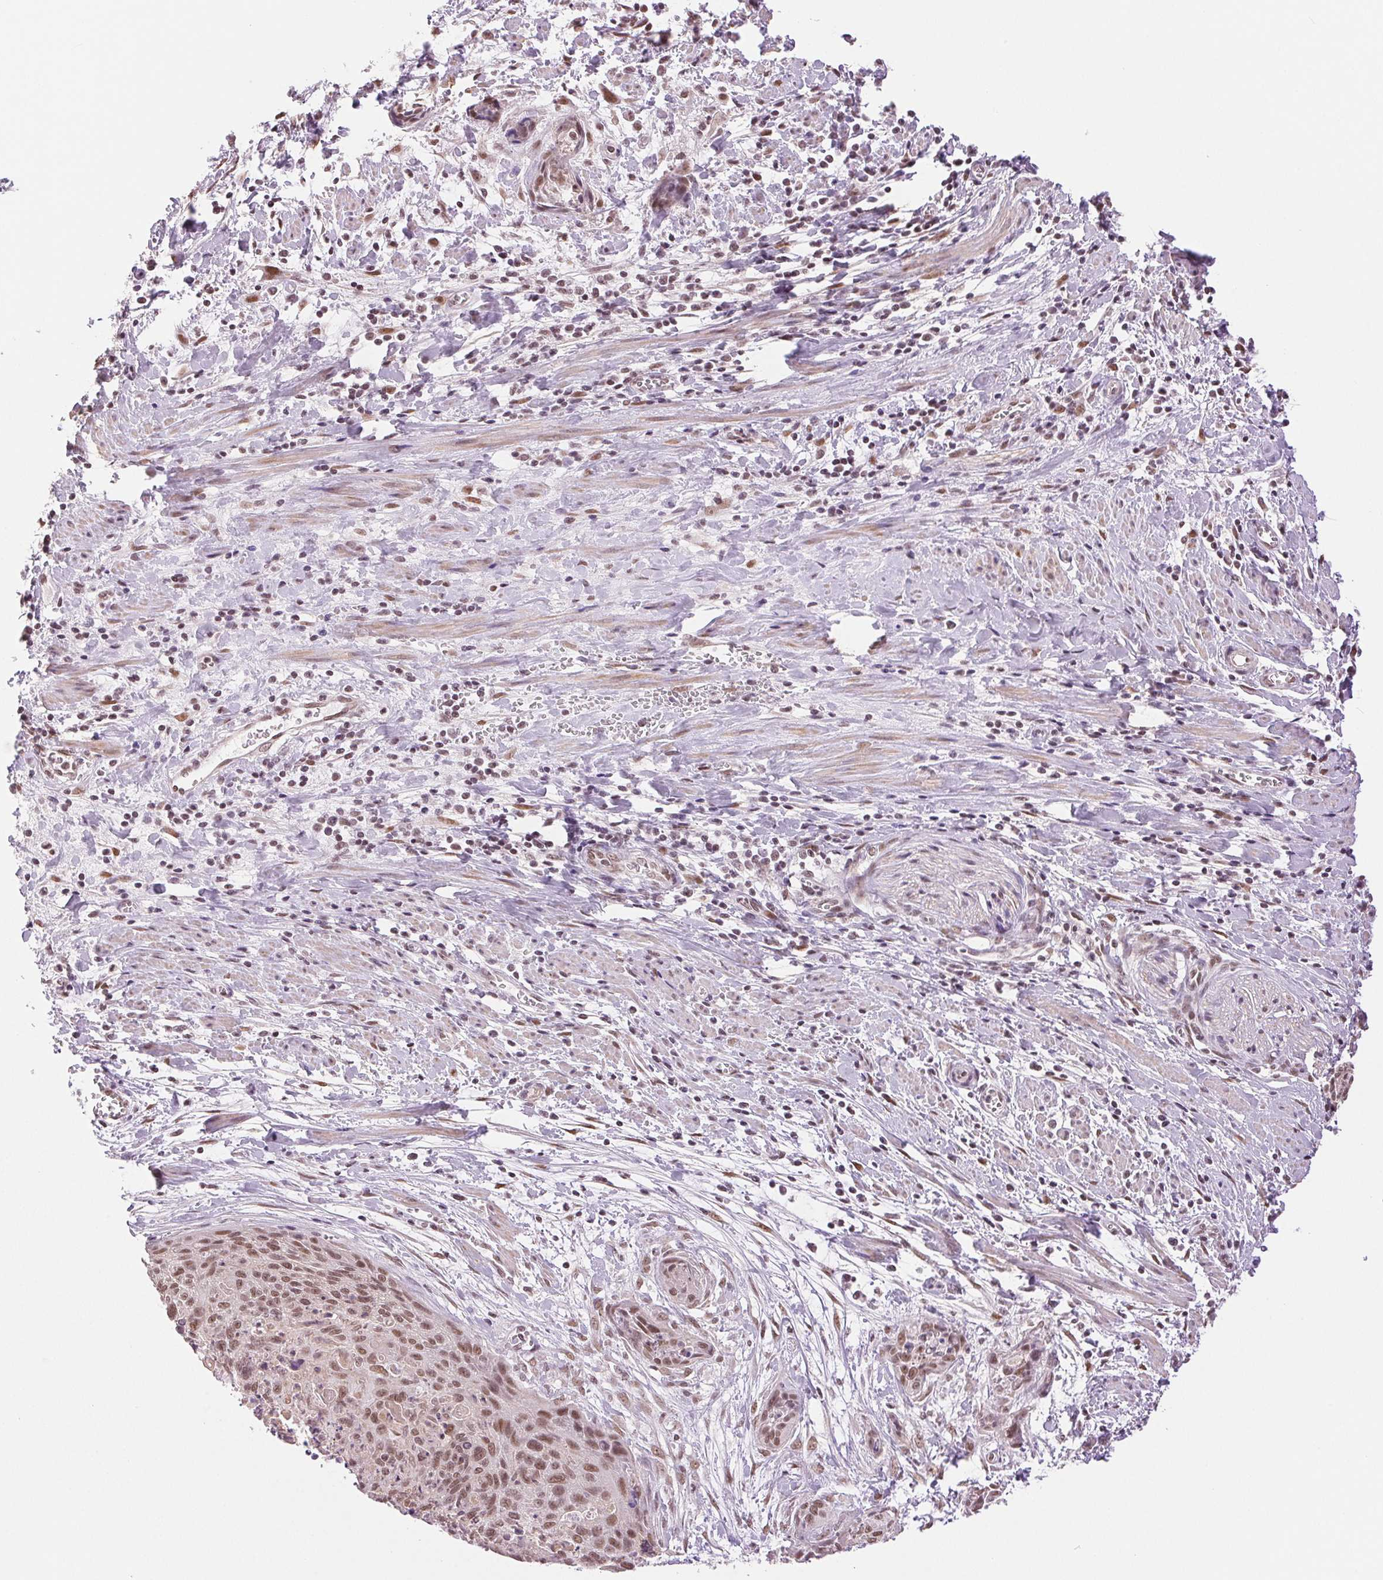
{"staining": {"intensity": "moderate", "quantity": ">75%", "location": "nuclear"}, "tissue": "cervical cancer", "cell_type": "Tumor cells", "image_type": "cancer", "snomed": [{"axis": "morphology", "description": "Squamous cell carcinoma, NOS"}, {"axis": "topography", "description": "Cervix"}], "caption": "Cervical cancer (squamous cell carcinoma) was stained to show a protein in brown. There is medium levels of moderate nuclear staining in approximately >75% of tumor cells. (DAB (3,3'-diaminobenzidine) IHC with brightfield microscopy, high magnification).", "gene": "RPRD1B", "patient": {"sex": "female", "age": 55}}